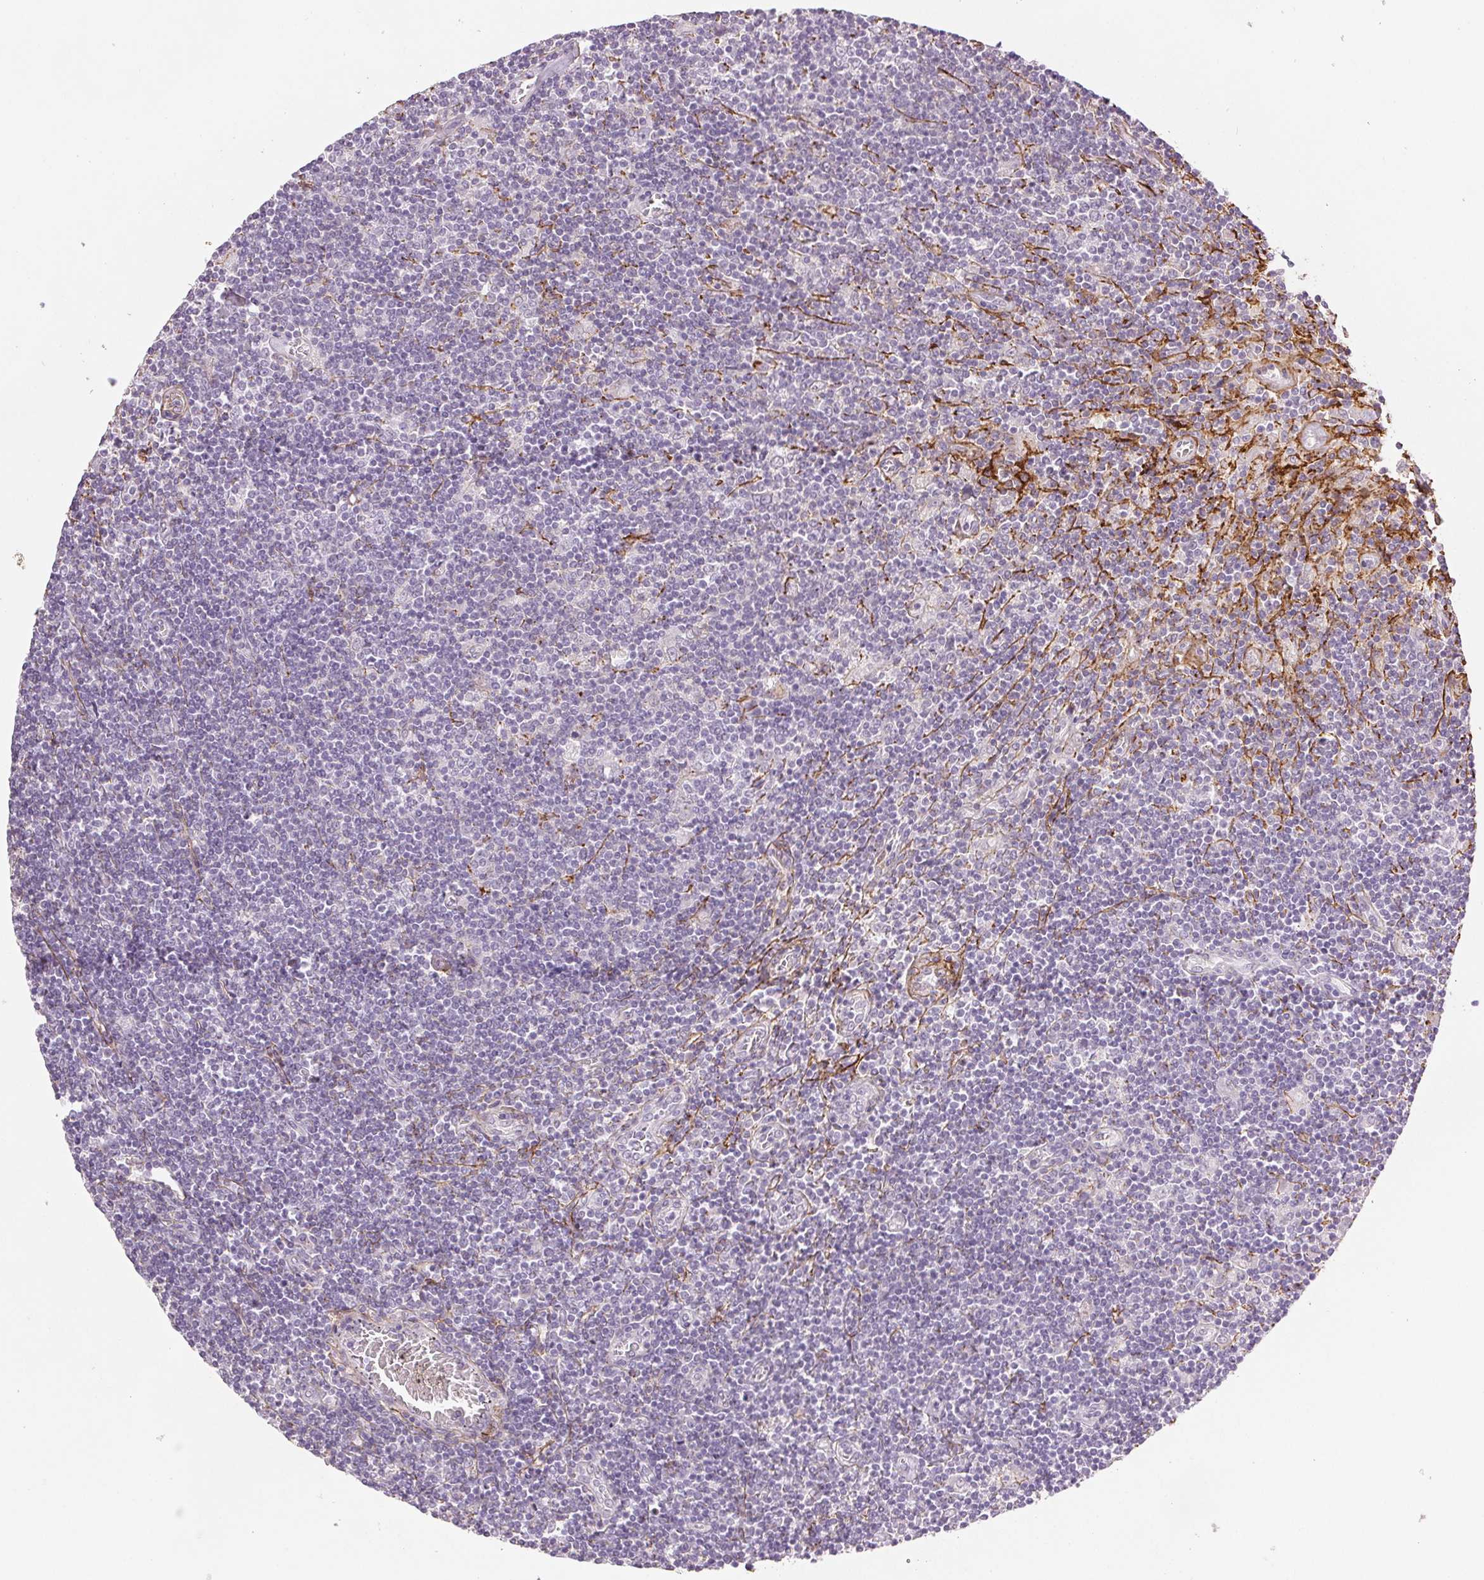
{"staining": {"intensity": "negative", "quantity": "none", "location": "none"}, "tissue": "lymphoma", "cell_type": "Tumor cells", "image_type": "cancer", "snomed": [{"axis": "morphology", "description": "Hodgkin's disease, NOS"}, {"axis": "topography", "description": "Lymph node"}], "caption": "DAB immunohistochemical staining of human Hodgkin's disease demonstrates no significant expression in tumor cells.", "gene": "FBN1", "patient": {"sex": "male", "age": 40}}